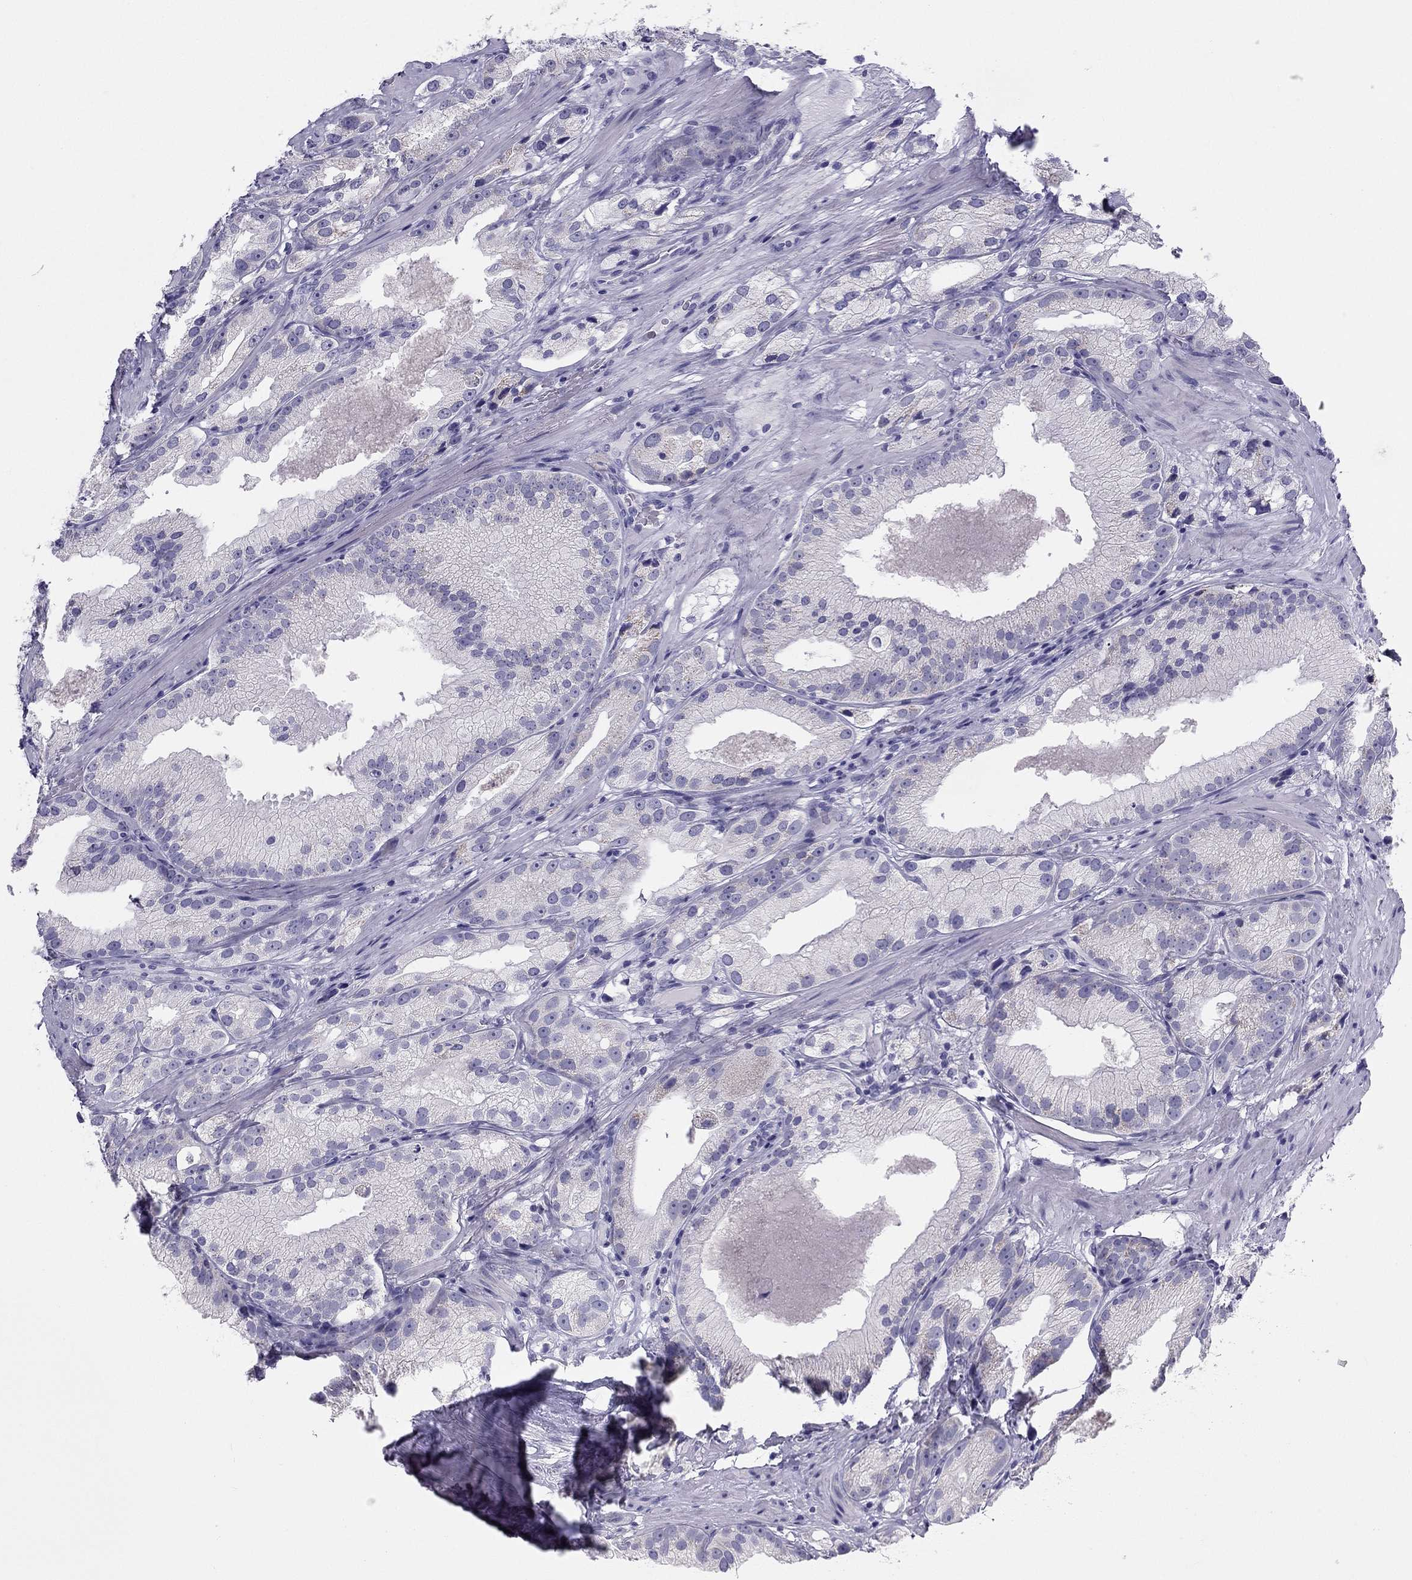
{"staining": {"intensity": "negative", "quantity": "none", "location": "none"}, "tissue": "prostate cancer", "cell_type": "Tumor cells", "image_type": "cancer", "snomed": [{"axis": "morphology", "description": "Adenocarcinoma, High grade"}, {"axis": "topography", "description": "Prostate and seminal vesicle, NOS"}], "caption": "The immunohistochemistry histopathology image has no significant expression in tumor cells of prostate cancer tissue.", "gene": "TRPM3", "patient": {"sex": "male", "age": 62}}